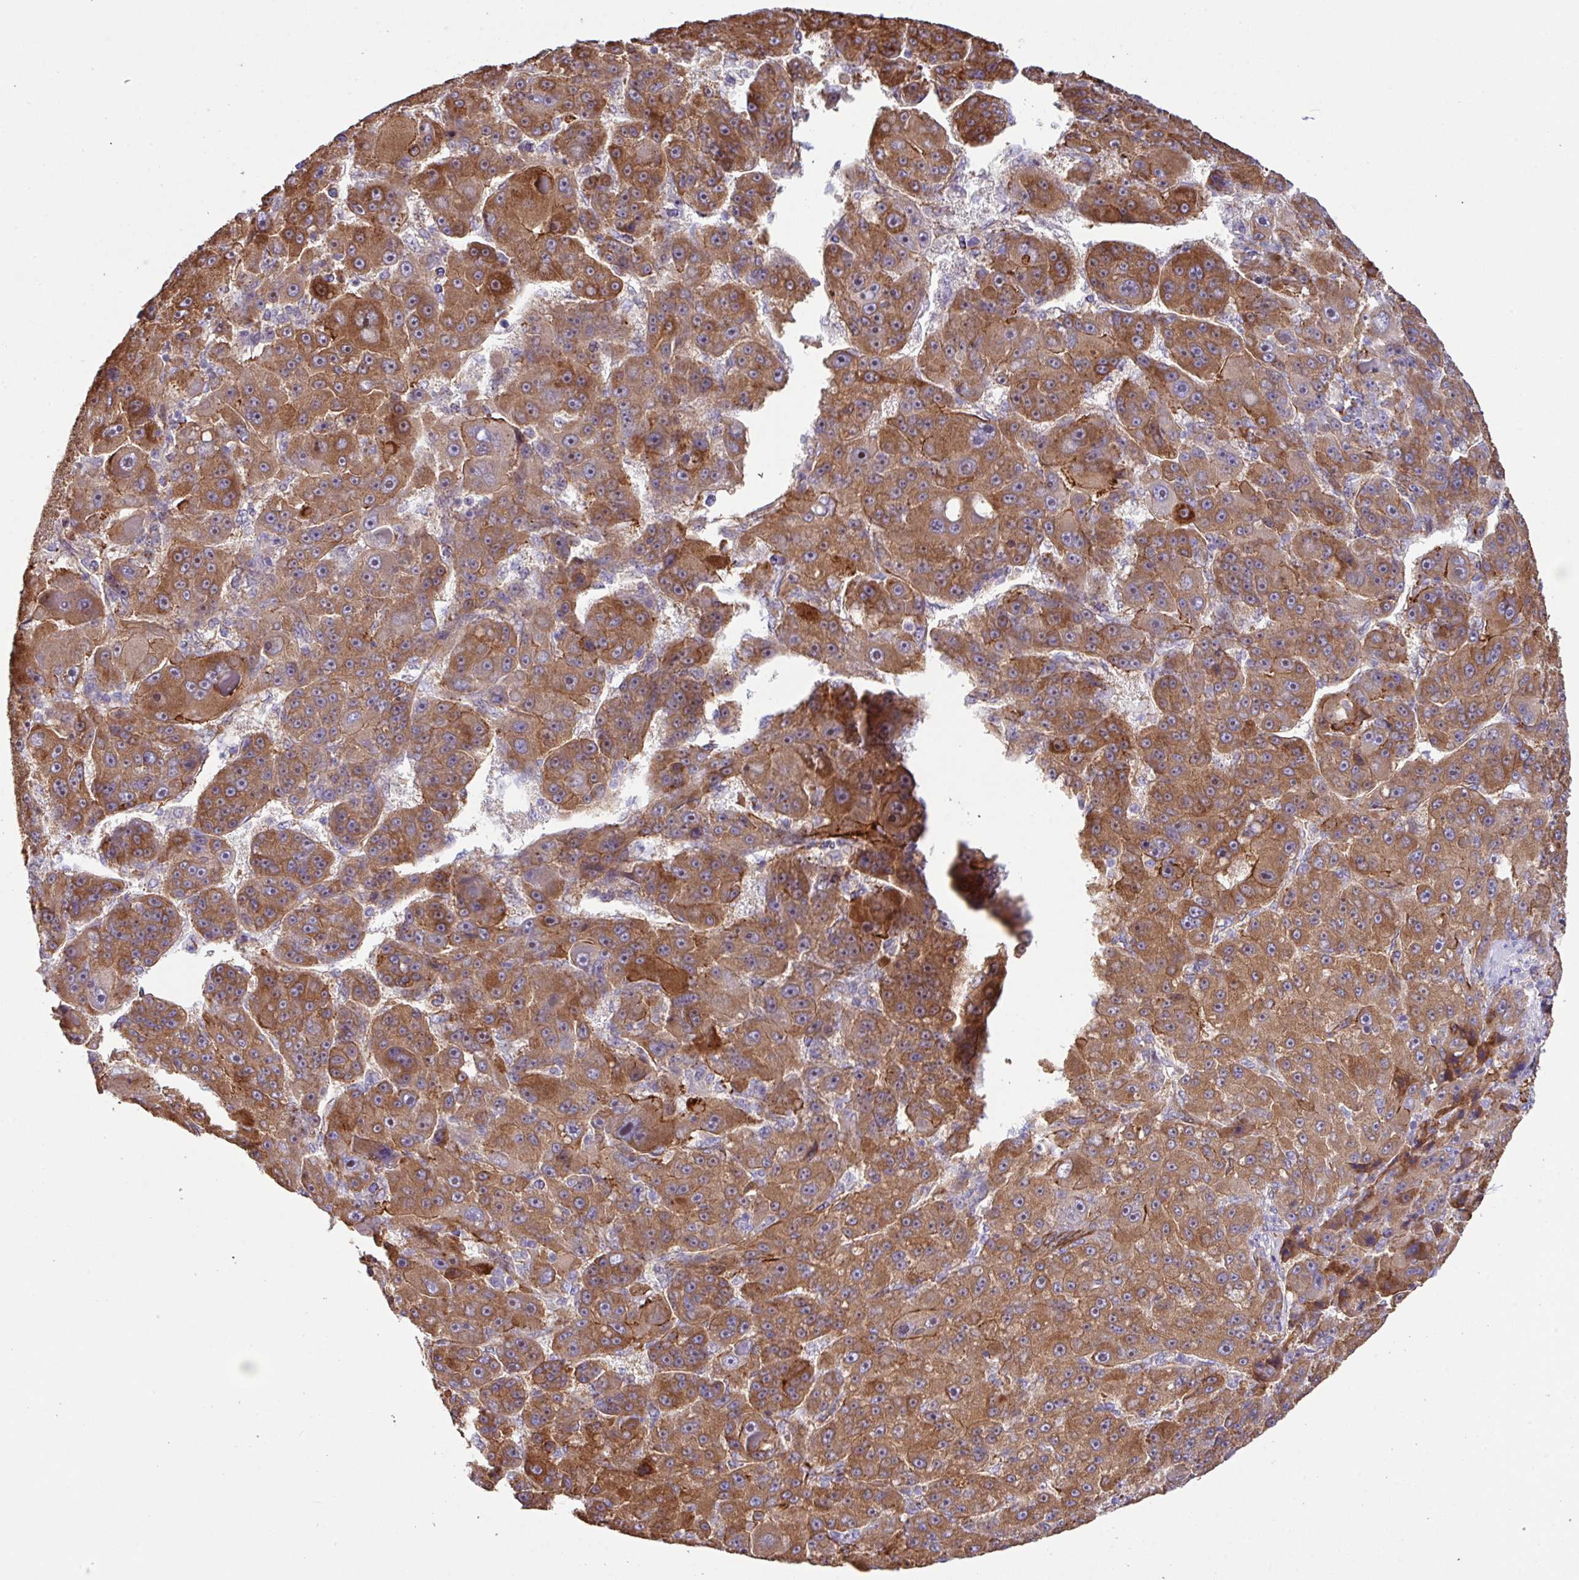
{"staining": {"intensity": "strong", "quantity": ">75%", "location": "cytoplasmic/membranous"}, "tissue": "liver cancer", "cell_type": "Tumor cells", "image_type": "cancer", "snomed": [{"axis": "morphology", "description": "Carcinoma, Hepatocellular, NOS"}, {"axis": "topography", "description": "Liver"}], "caption": "Protein staining of liver cancer tissue shows strong cytoplasmic/membranous positivity in about >75% of tumor cells.", "gene": "LRRC53", "patient": {"sex": "male", "age": 76}}